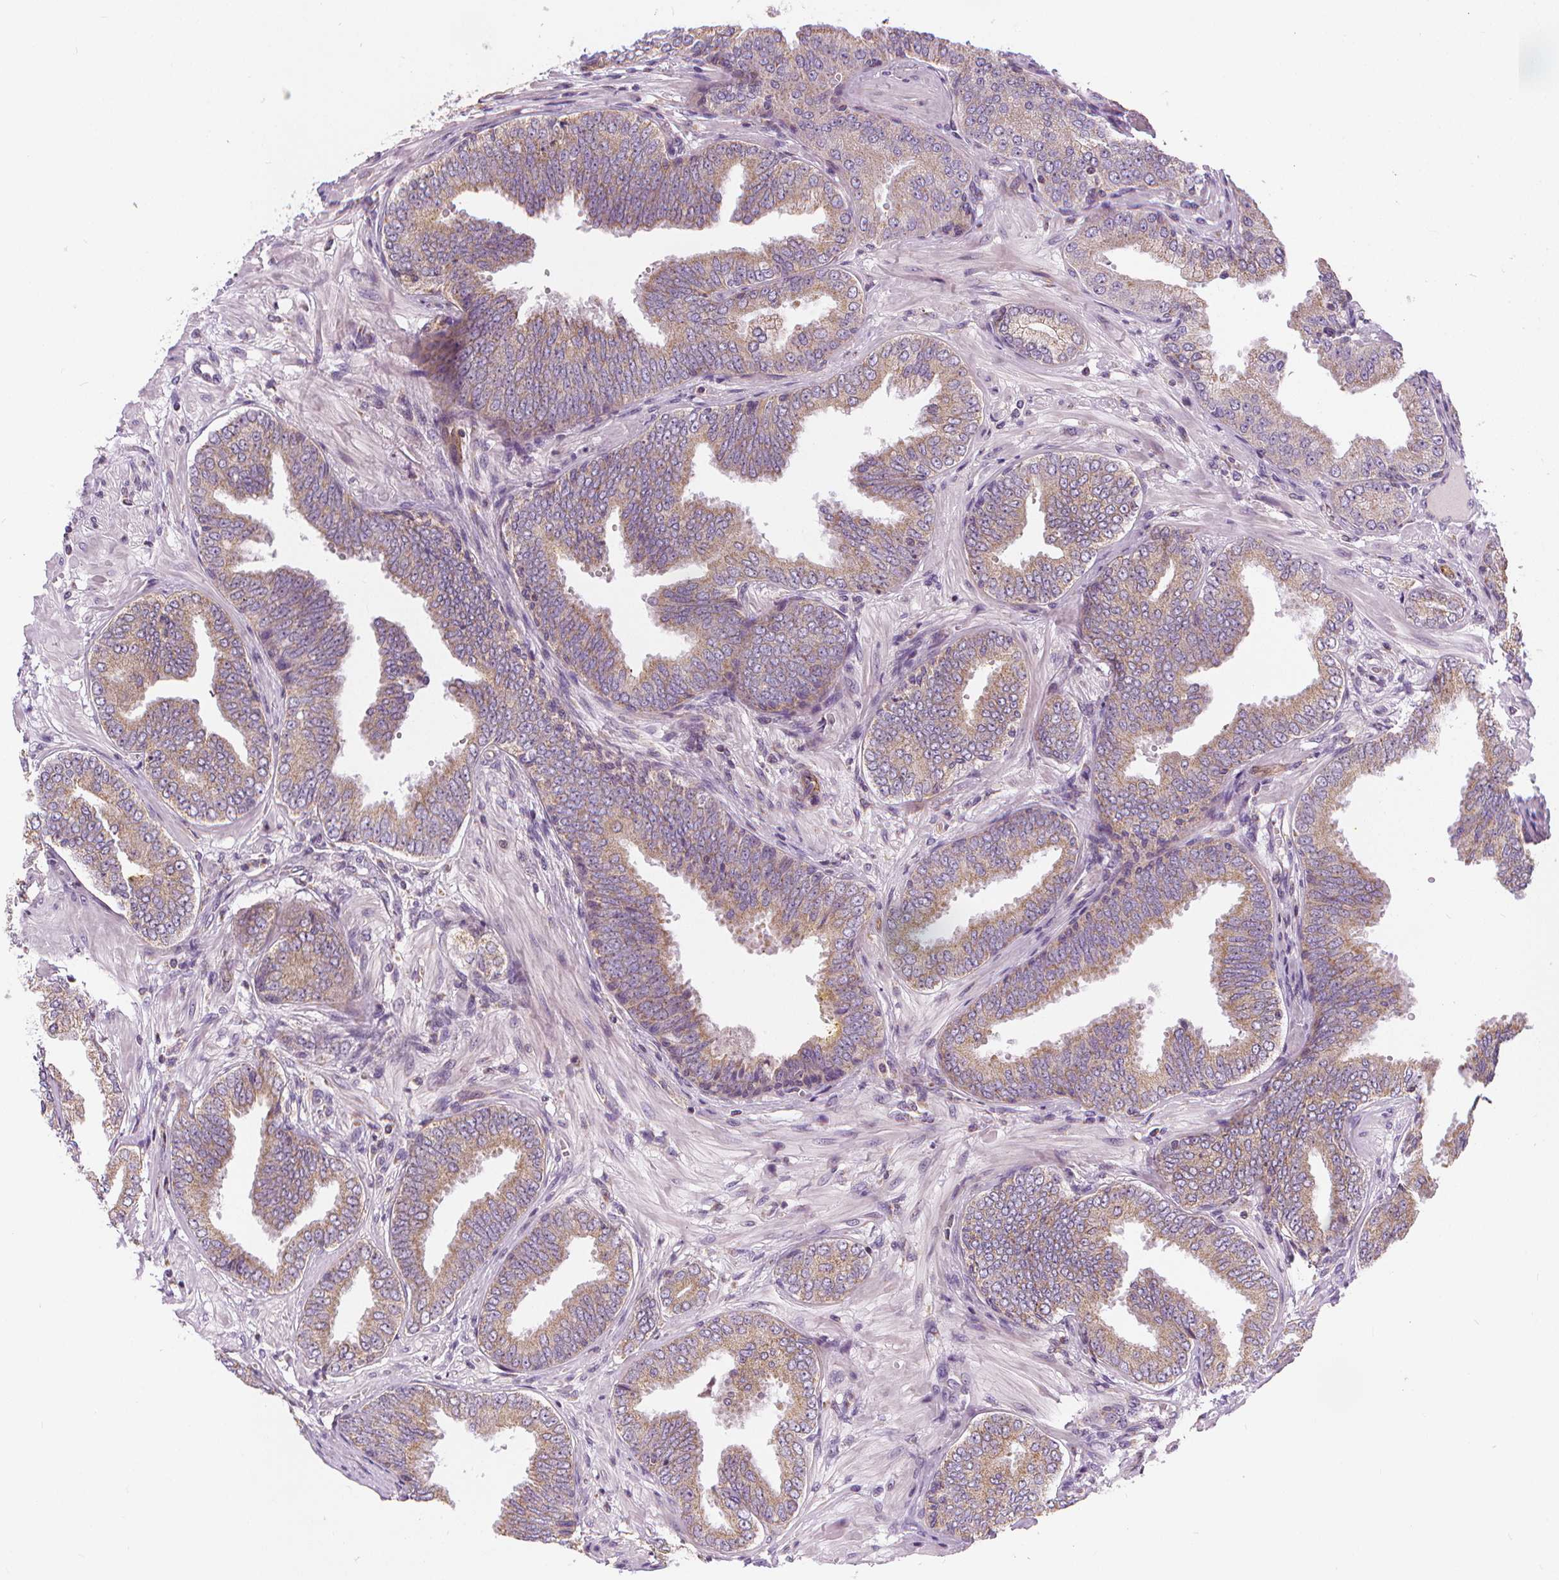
{"staining": {"intensity": "moderate", "quantity": ">75%", "location": "cytoplasmic/membranous"}, "tissue": "prostate cancer", "cell_type": "Tumor cells", "image_type": "cancer", "snomed": [{"axis": "morphology", "description": "Adenocarcinoma, Low grade"}, {"axis": "topography", "description": "Prostate"}], "caption": "Human adenocarcinoma (low-grade) (prostate) stained with a protein marker exhibits moderate staining in tumor cells.", "gene": "RAB20", "patient": {"sex": "male", "age": 55}}